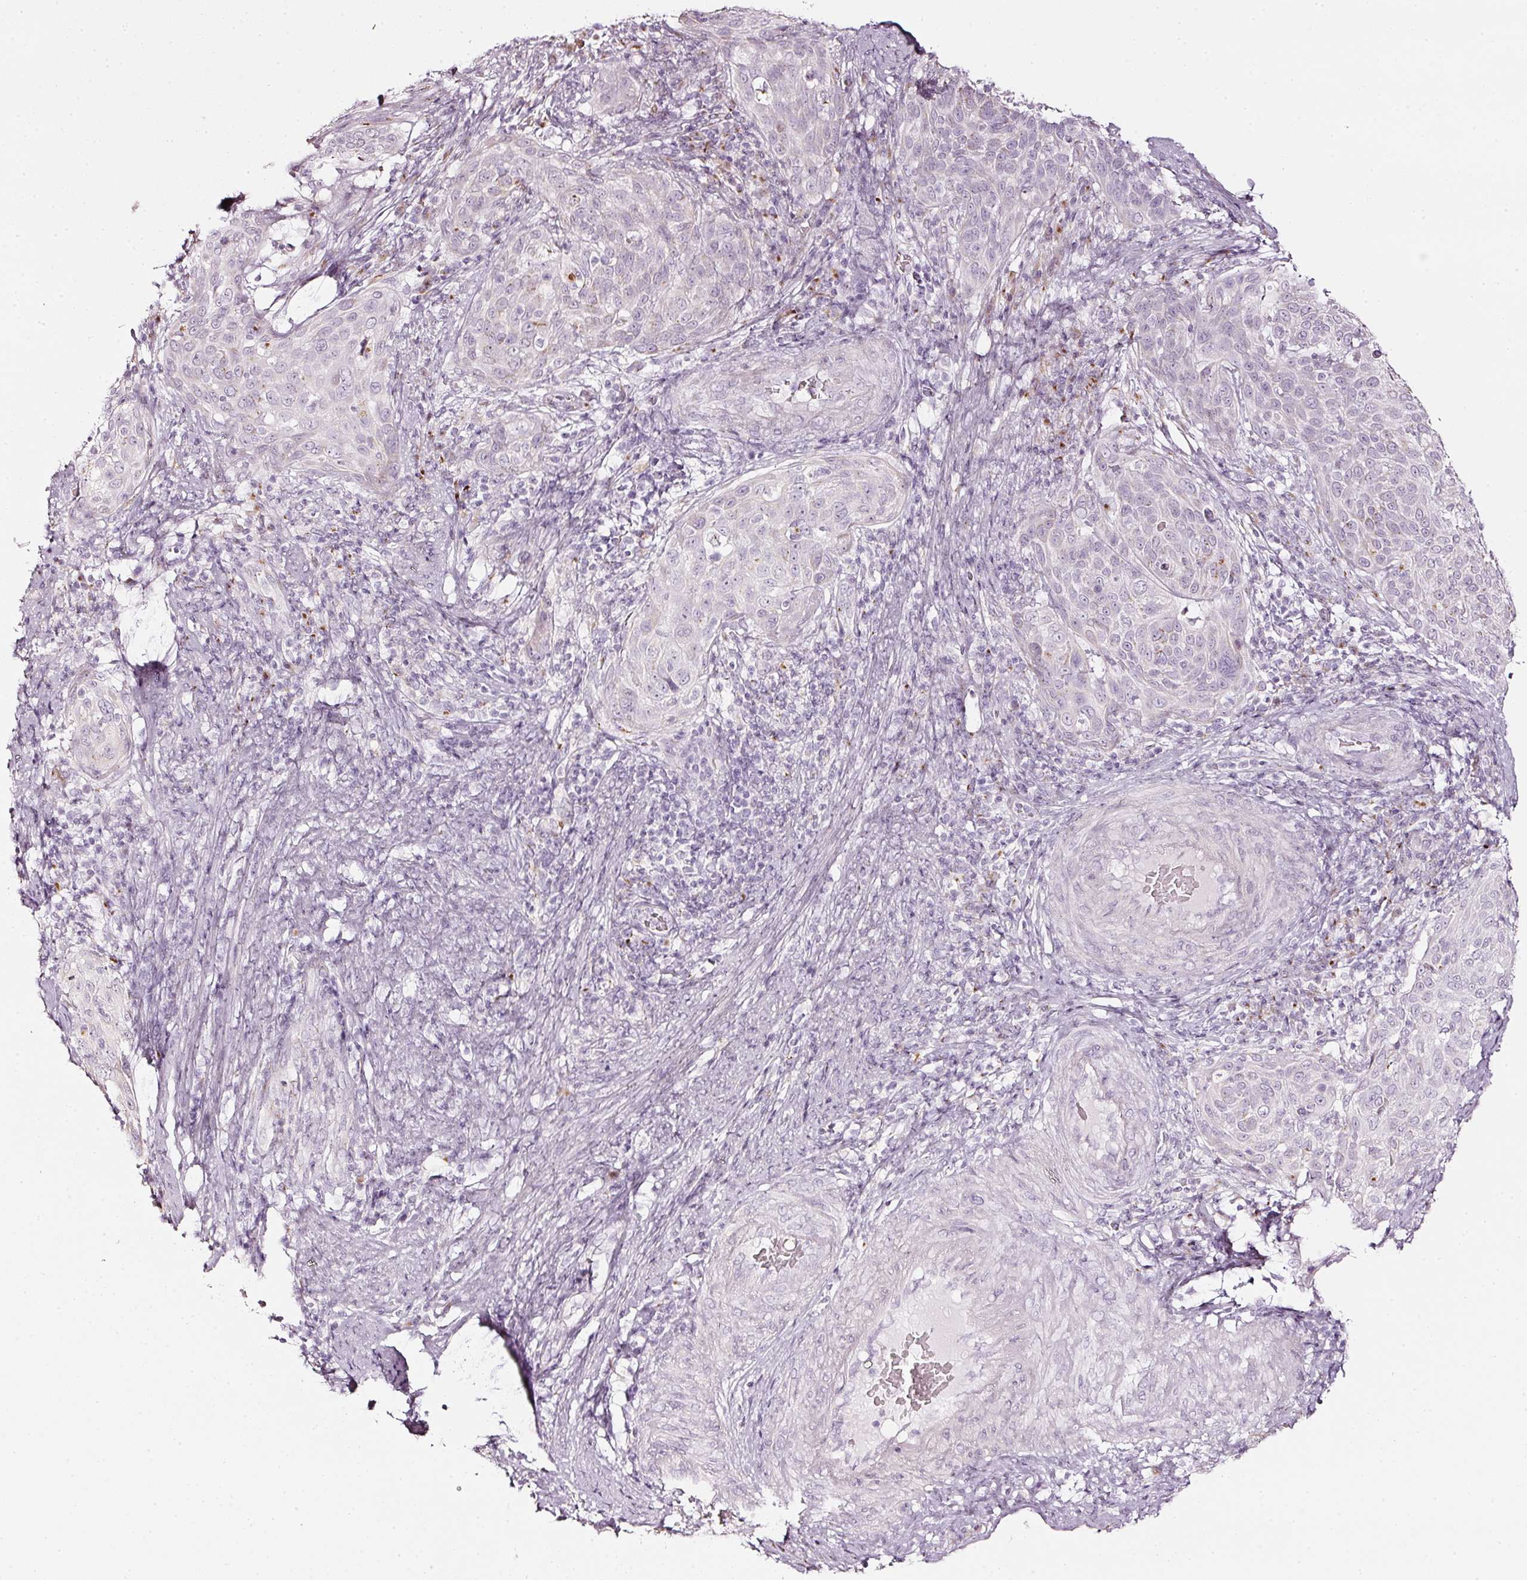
{"staining": {"intensity": "negative", "quantity": "none", "location": "none"}, "tissue": "cervical cancer", "cell_type": "Tumor cells", "image_type": "cancer", "snomed": [{"axis": "morphology", "description": "Squamous cell carcinoma, NOS"}, {"axis": "topography", "description": "Cervix"}], "caption": "Immunohistochemistry (IHC) of human squamous cell carcinoma (cervical) reveals no positivity in tumor cells. (DAB IHC, high magnification).", "gene": "SDF4", "patient": {"sex": "female", "age": 31}}